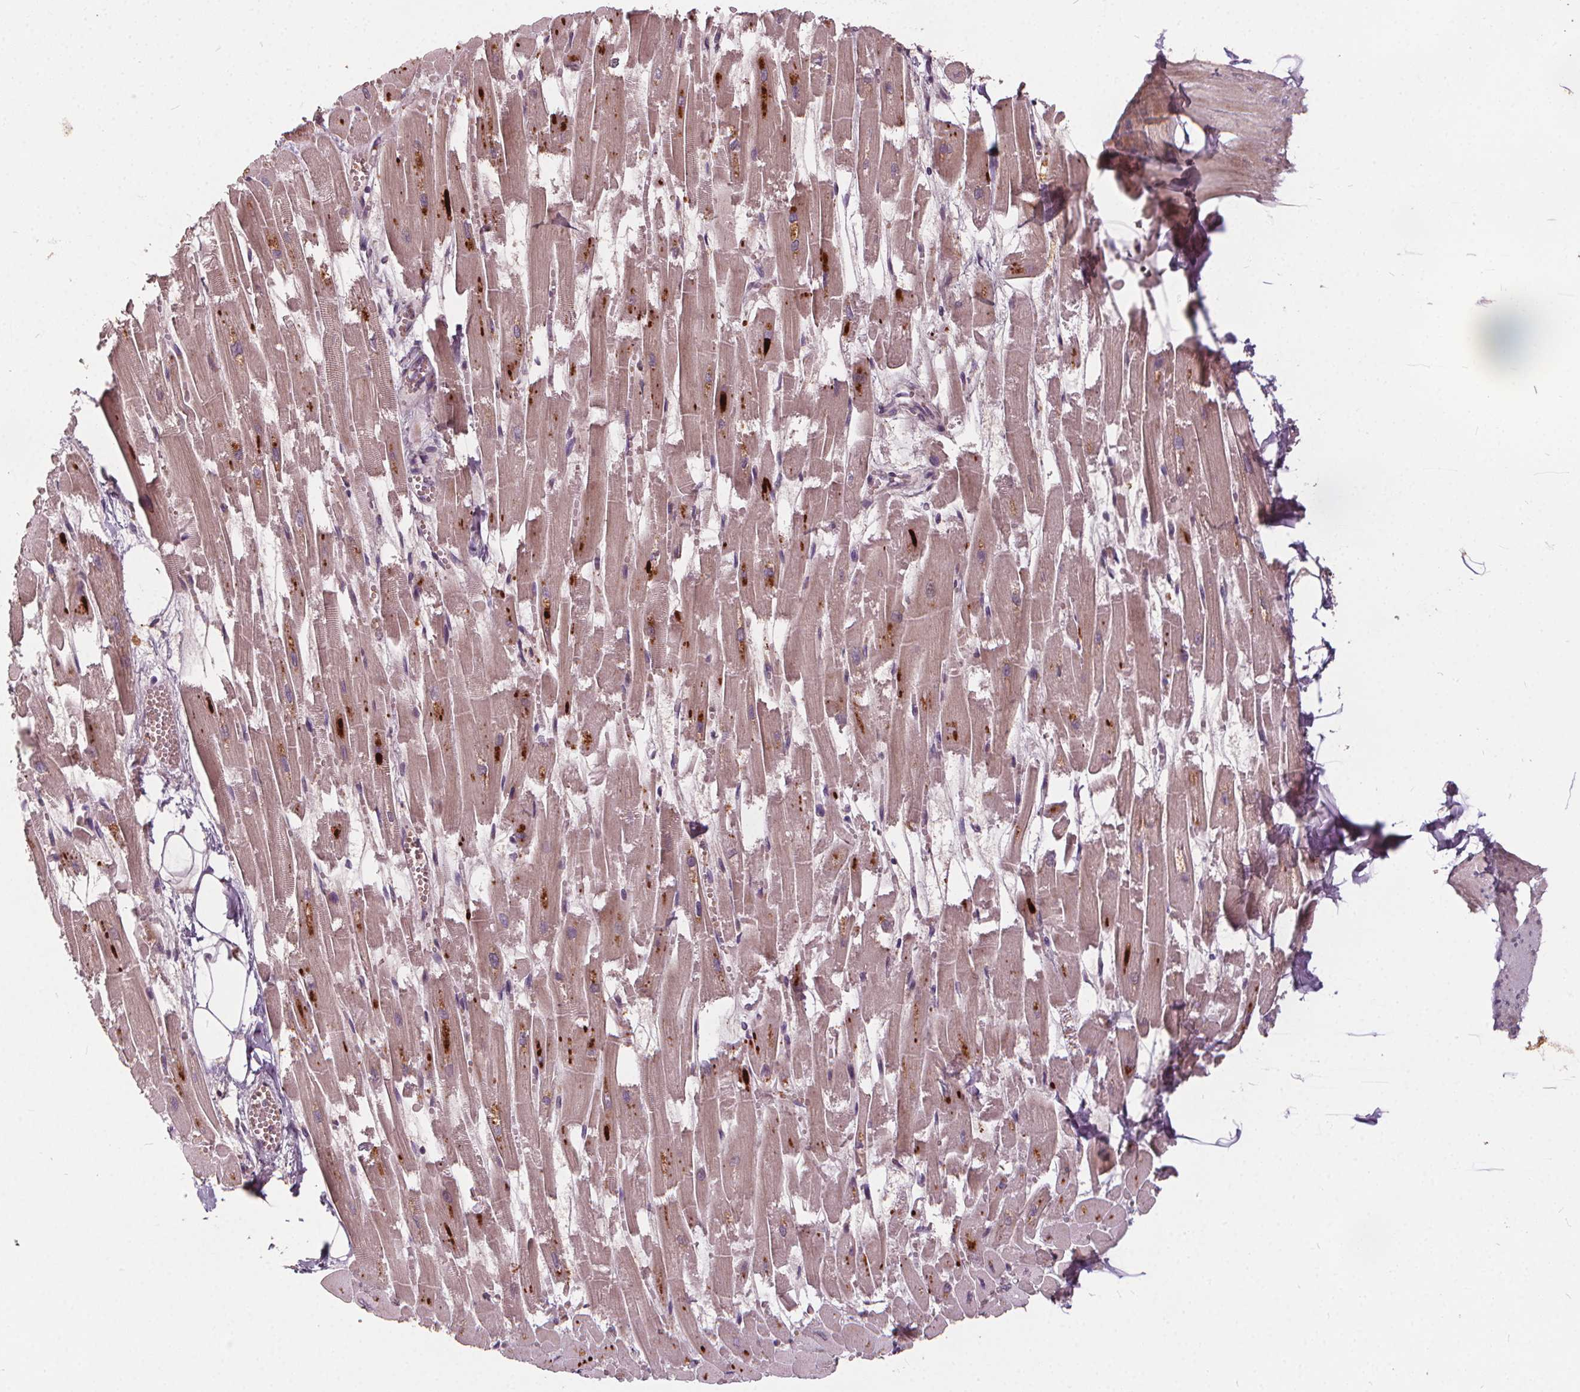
{"staining": {"intensity": "strong", "quantity": "25%-75%", "location": "cytoplasmic/membranous"}, "tissue": "heart muscle", "cell_type": "Cardiomyocytes", "image_type": "normal", "snomed": [{"axis": "morphology", "description": "Normal tissue, NOS"}, {"axis": "topography", "description": "Heart"}], "caption": "Immunohistochemical staining of normal heart muscle exhibits strong cytoplasmic/membranous protein staining in about 25%-75% of cardiomyocytes.", "gene": "IPO13", "patient": {"sex": "female", "age": 52}}